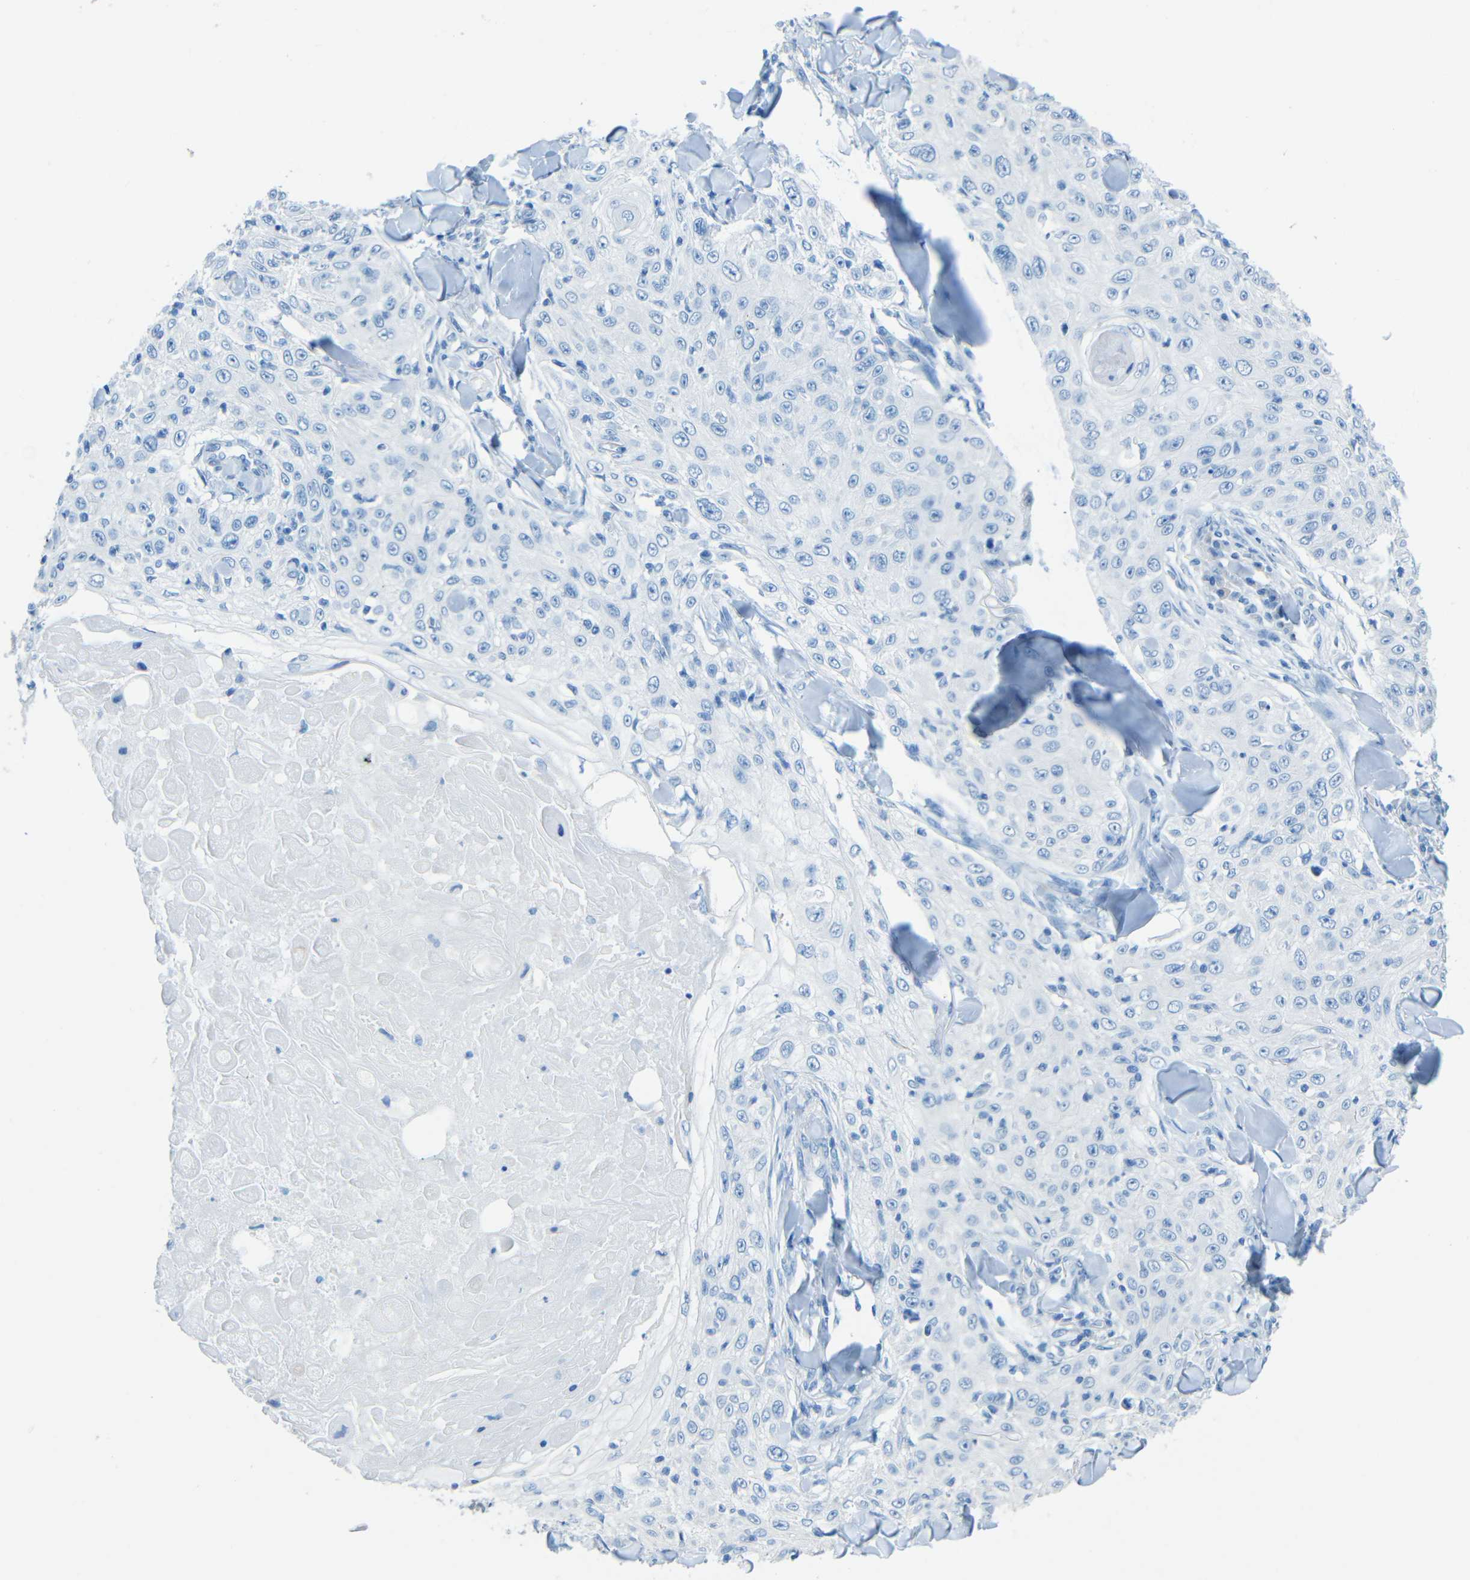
{"staining": {"intensity": "negative", "quantity": "none", "location": "none"}, "tissue": "skin cancer", "cell_type": "Tumor cells", "image_type": "cancer", "snomed": [{"axis": "morphology", "description": "Squamous cell carcinoma, NOS"}, {"axis": "topography", "description": "Skin"}], "caption": "Tumor cells show no significant expression in squamous cell carcinoma (skin). Brightfield microscopy of immunohistochemistry (IHC) stained with DAB (brown) and hematoxylin (blue), captured at high magnification.", "gene": "TUBB4B", "patient": {"sex": "male", "age": 86}}